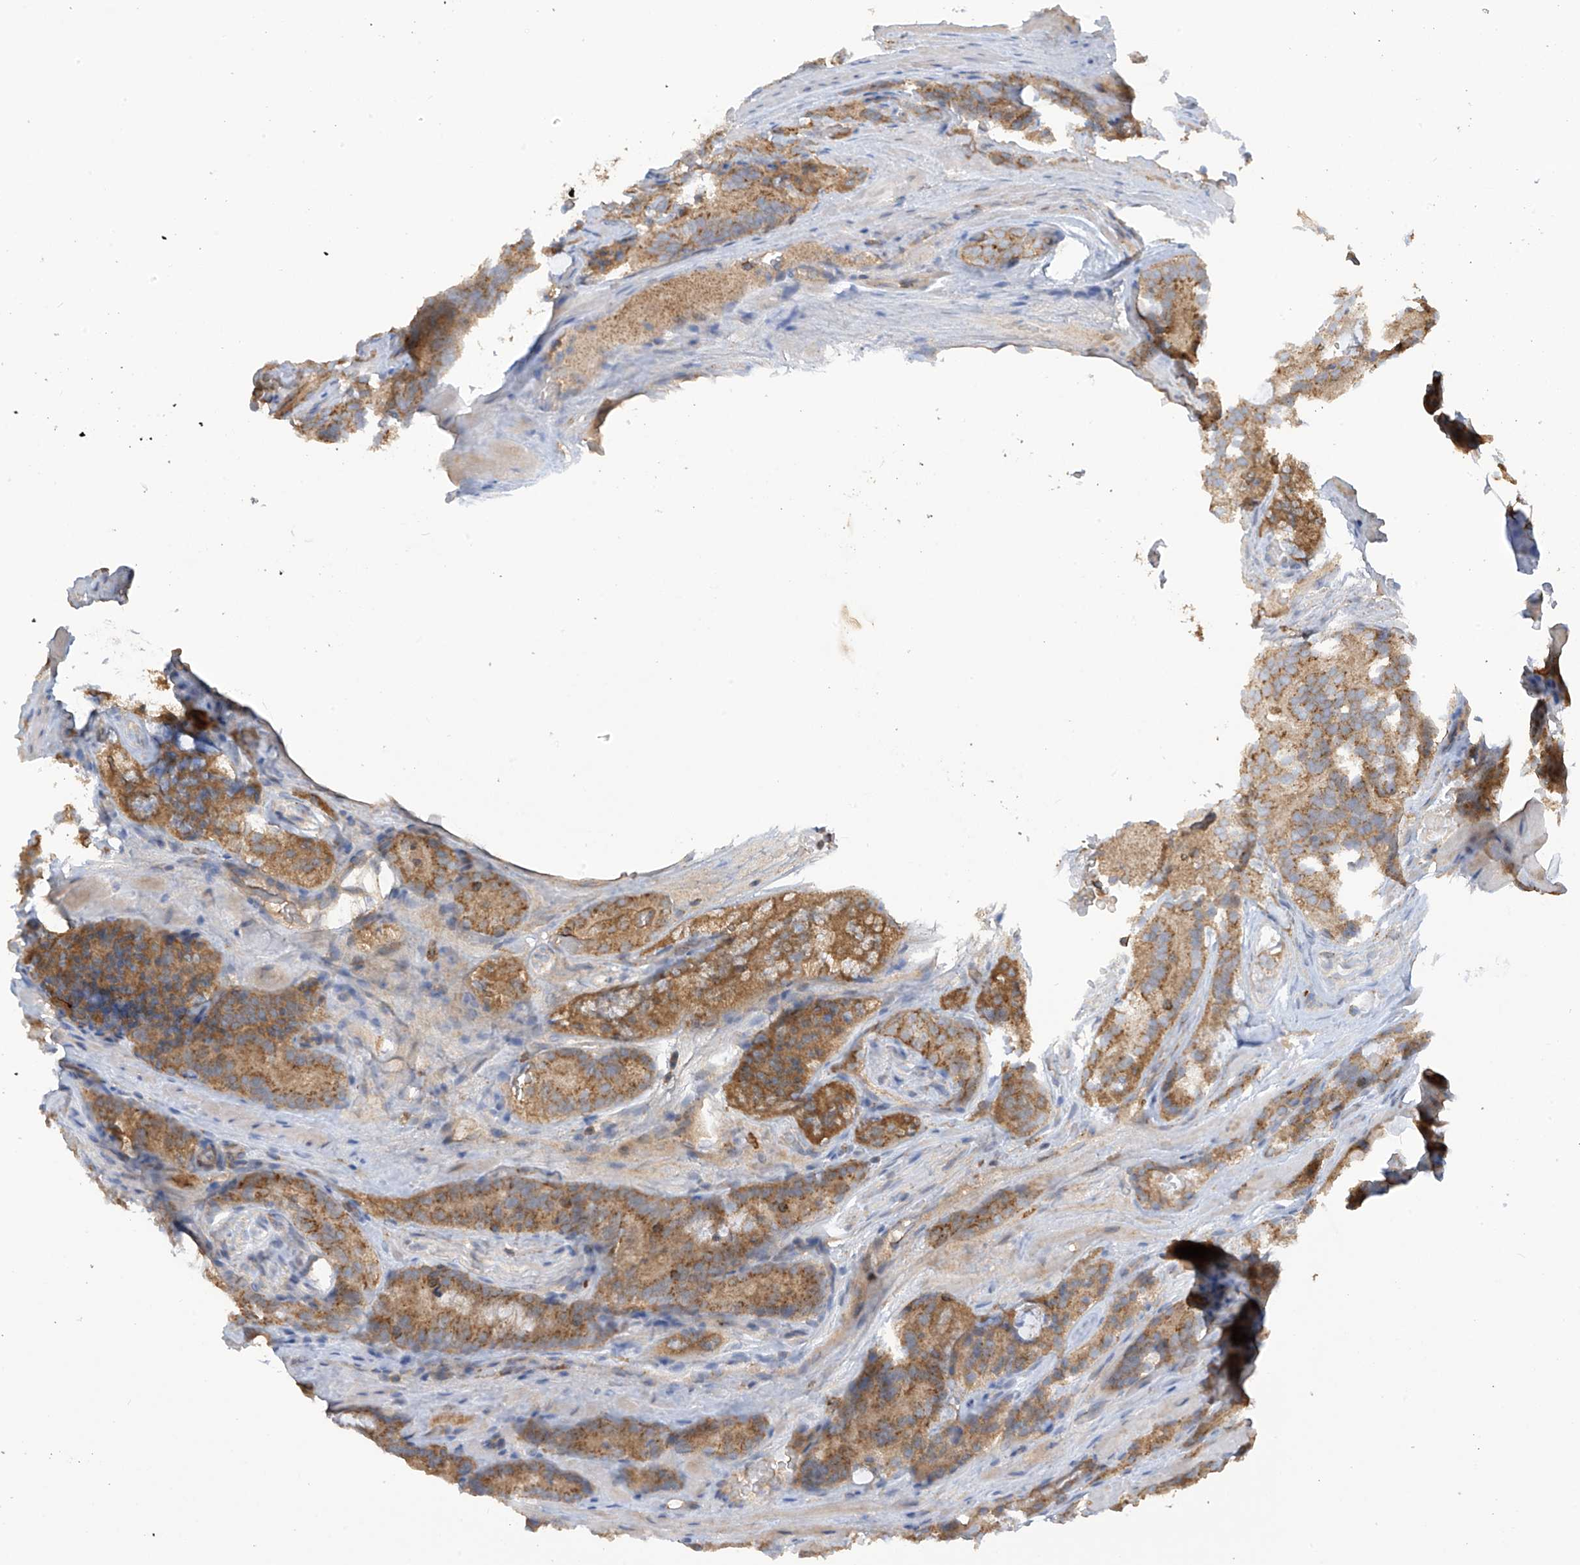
{"staining": {"intensity": "moderate", "quantity": ">75%", "location": "cytoplasmic/membranous"}, "tissue": "prostate cancer", "cell_type": "Tumor cells", "image_type": "cancer", "snomed": [{"axis": "morphology", "description": "Adenocarcinoma, High grade"}, {"axis": "topography", "description": "Prostate"}], "caption": "IHC (DAB (3,3'-diaminobenzidine)) staining of prostate cancer (high-grade adenocarcinoma) shows moderate cytoplasmic/membranous protein expression in approximately >75% of tumor cells.", "gene": "COX10", "patient": {"sex": "male", "age": 57}}